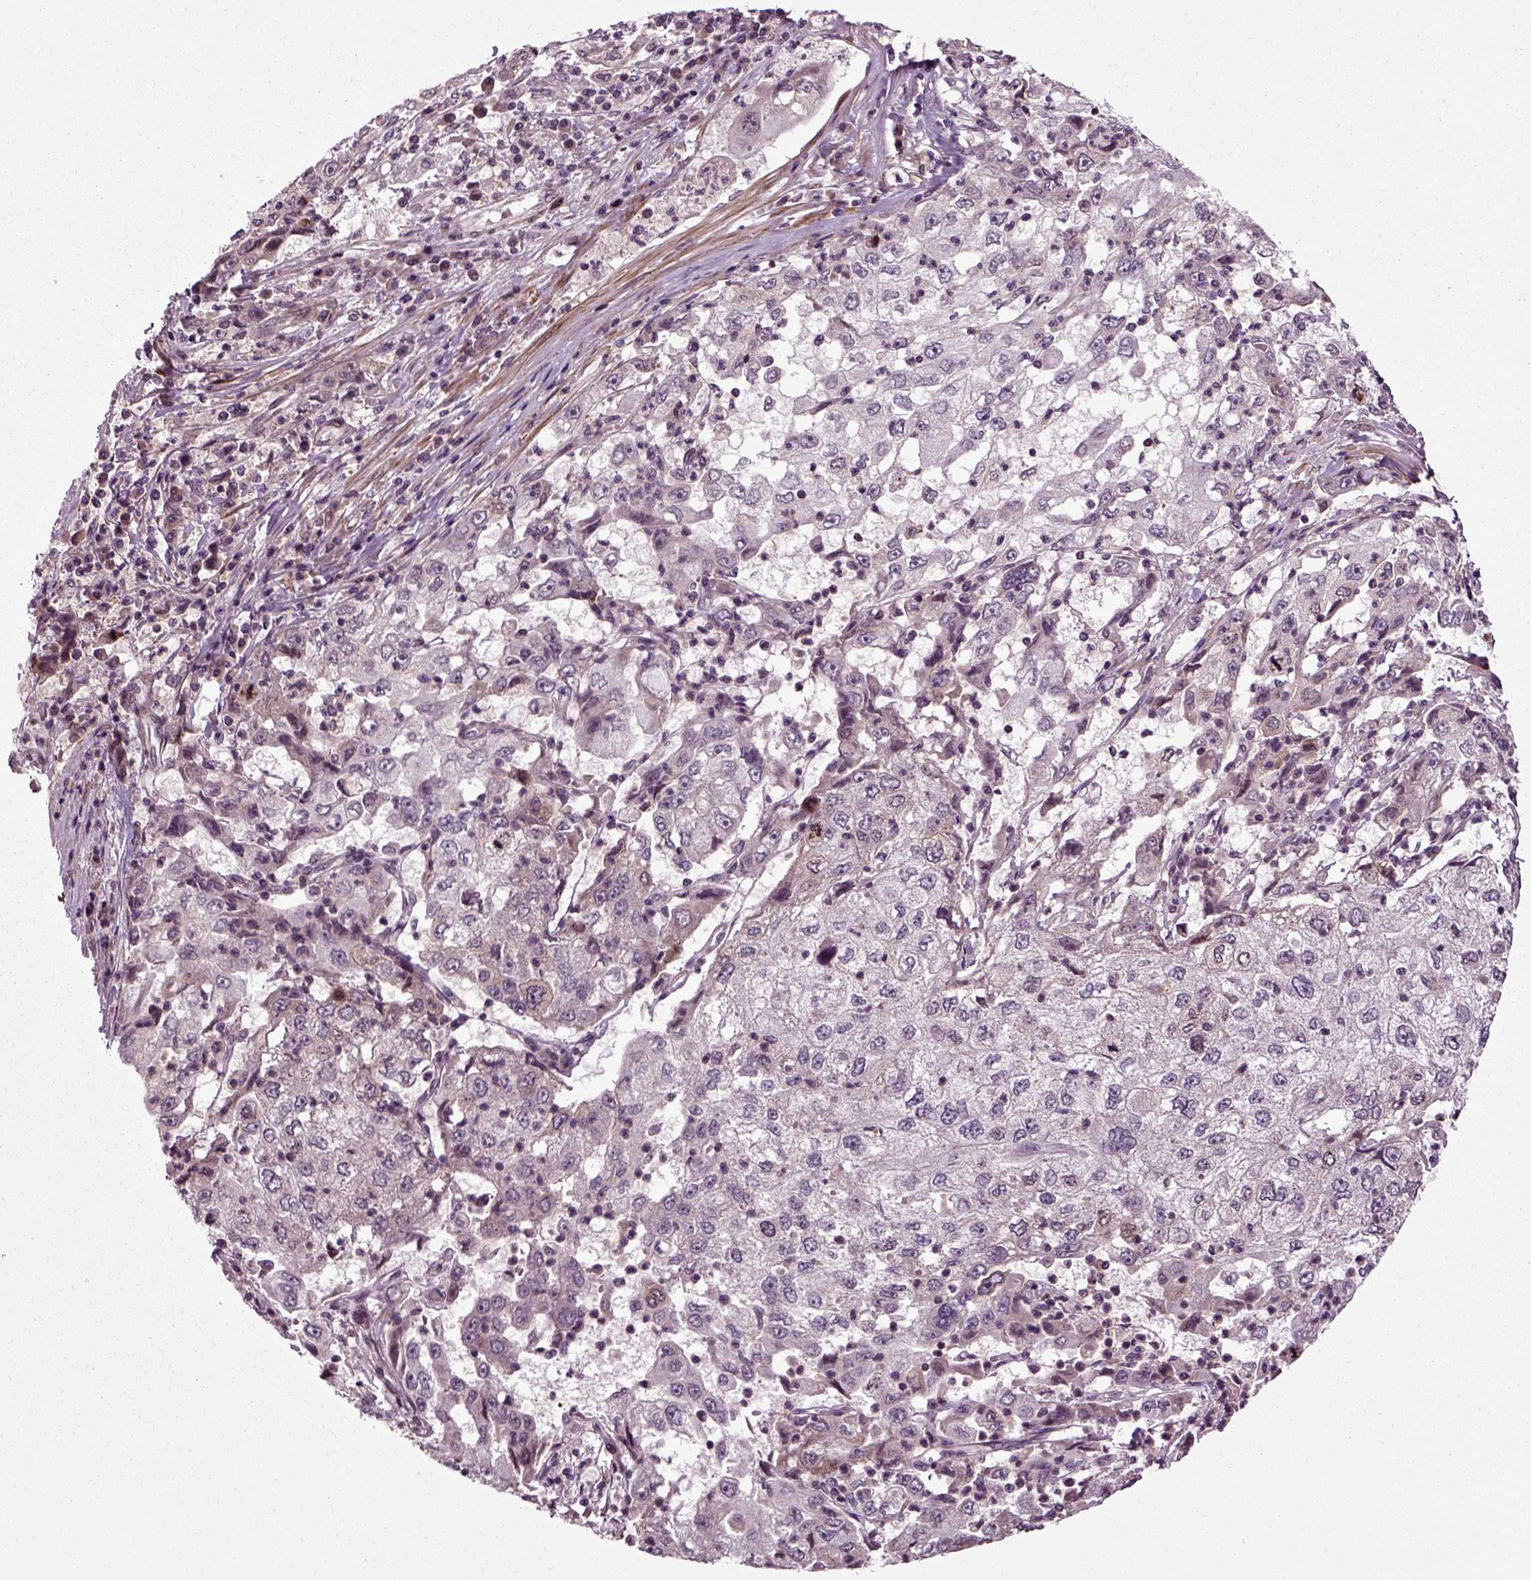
{"staining": {"intensity": "negative", "quantity": "none", "location": "none"}, "tissue": "cervical cancer", "cell_type": "Tumor cells", "image_type": "cancer", "snomed": [{"axis": "morphology", "description": "Squamous cell carcinoma, NOS"}, {"axis": "topography", "description": "Cervix"}], "caption": "Immunohistochemistry (IHC) micrograph of neoplastic tissue: cervical cancer stained with DAB displays no significant protein positivity in tumor cells.", "gene": "KNSTRN", "patient": {"sex": "female", "age": 36}}